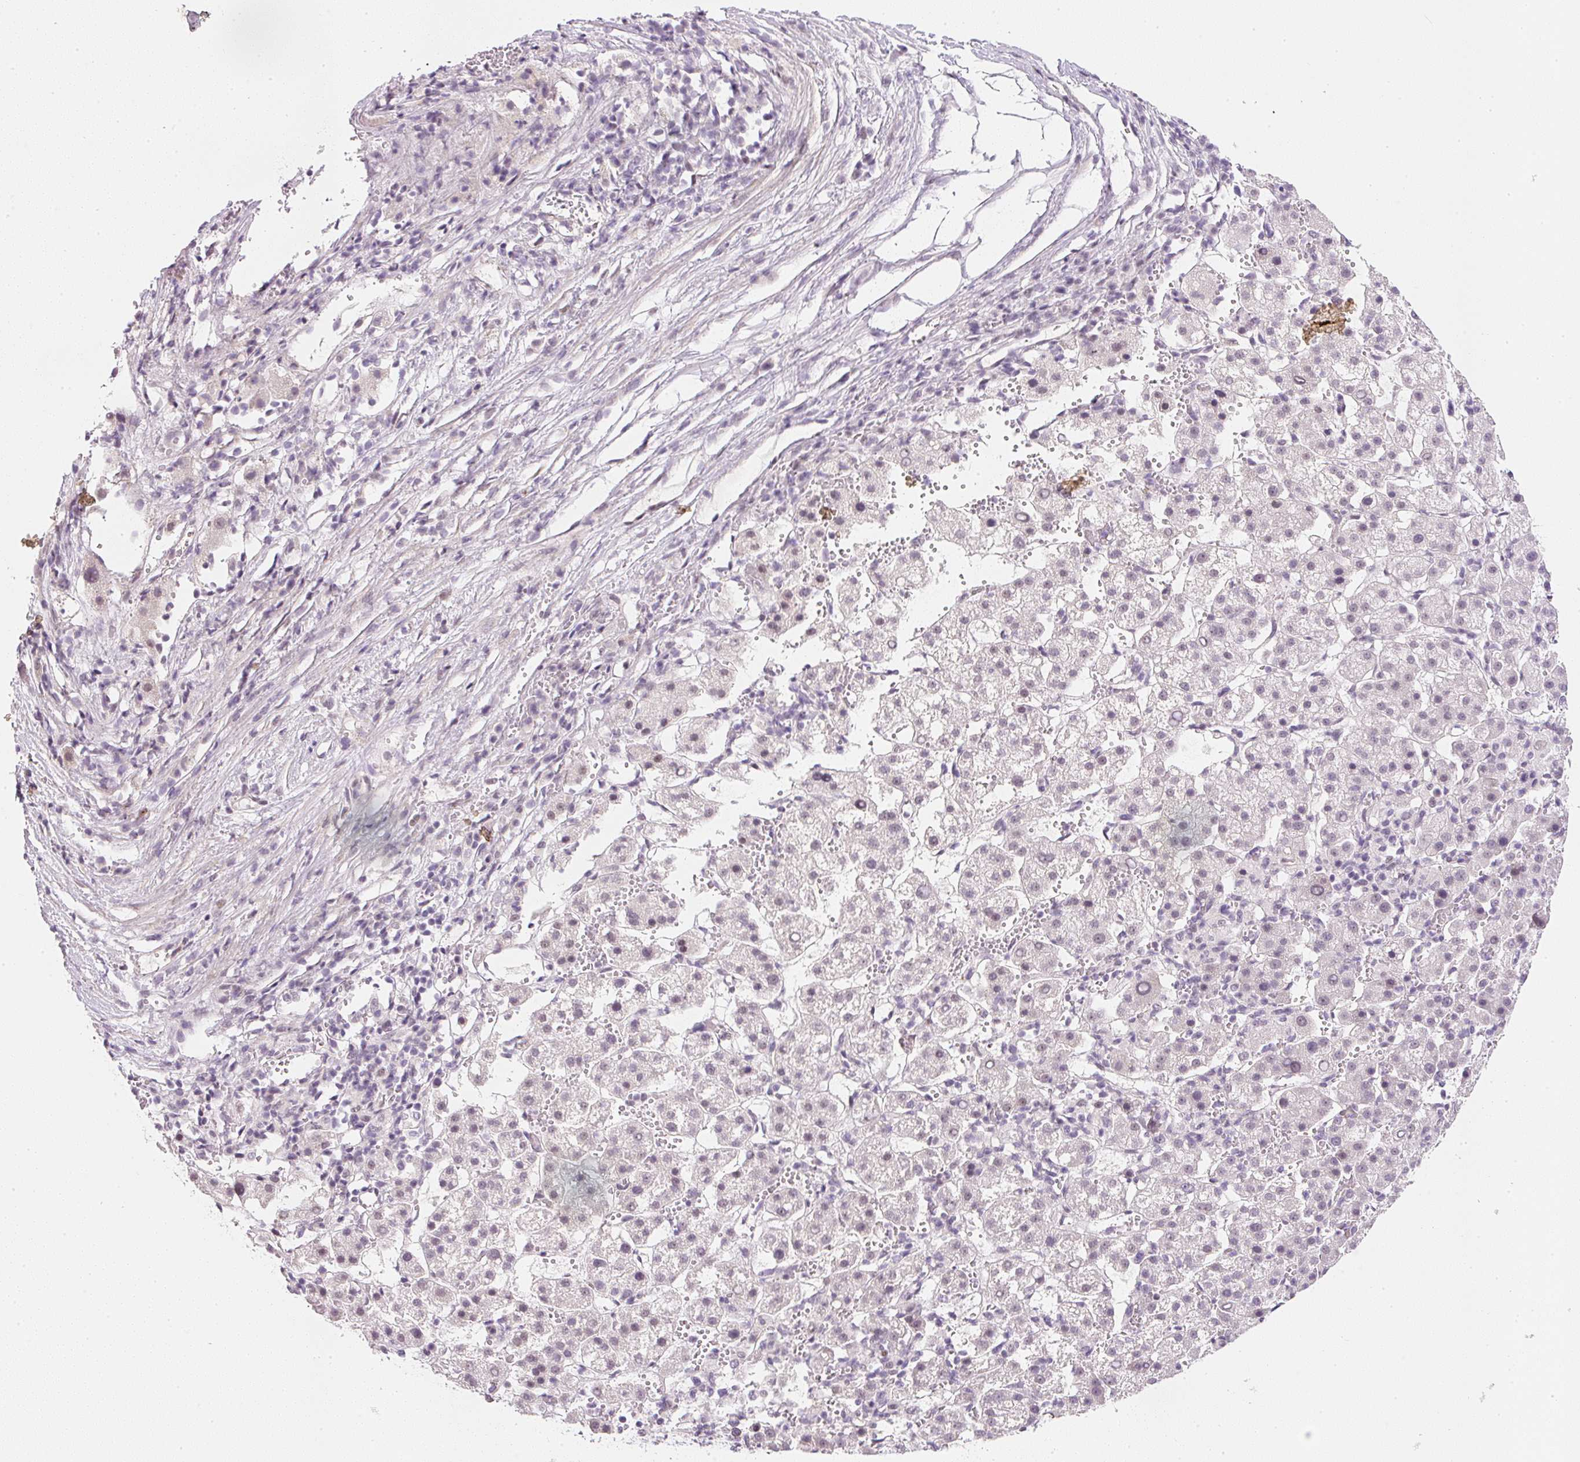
{"staining": {"intensity": "weak", "quantity": "<25%", "location": "nuclear"}, "tissue": "liver cancer", "cell_type": "Tumor cells", "image_type": "cancer", "snomed": [{"axis": "morphology", "description": "Carcinoma, Hepatocellular, NOS"}, {"axis": "topography", "description": "Liver"}], "caption": "Liver hepatocellular carcinoma was stained to show a protein in brown. There is no significant positivity in tumor cells.", "gene": "DPPA4", "patient": {"sex": "female", "age": 58}}